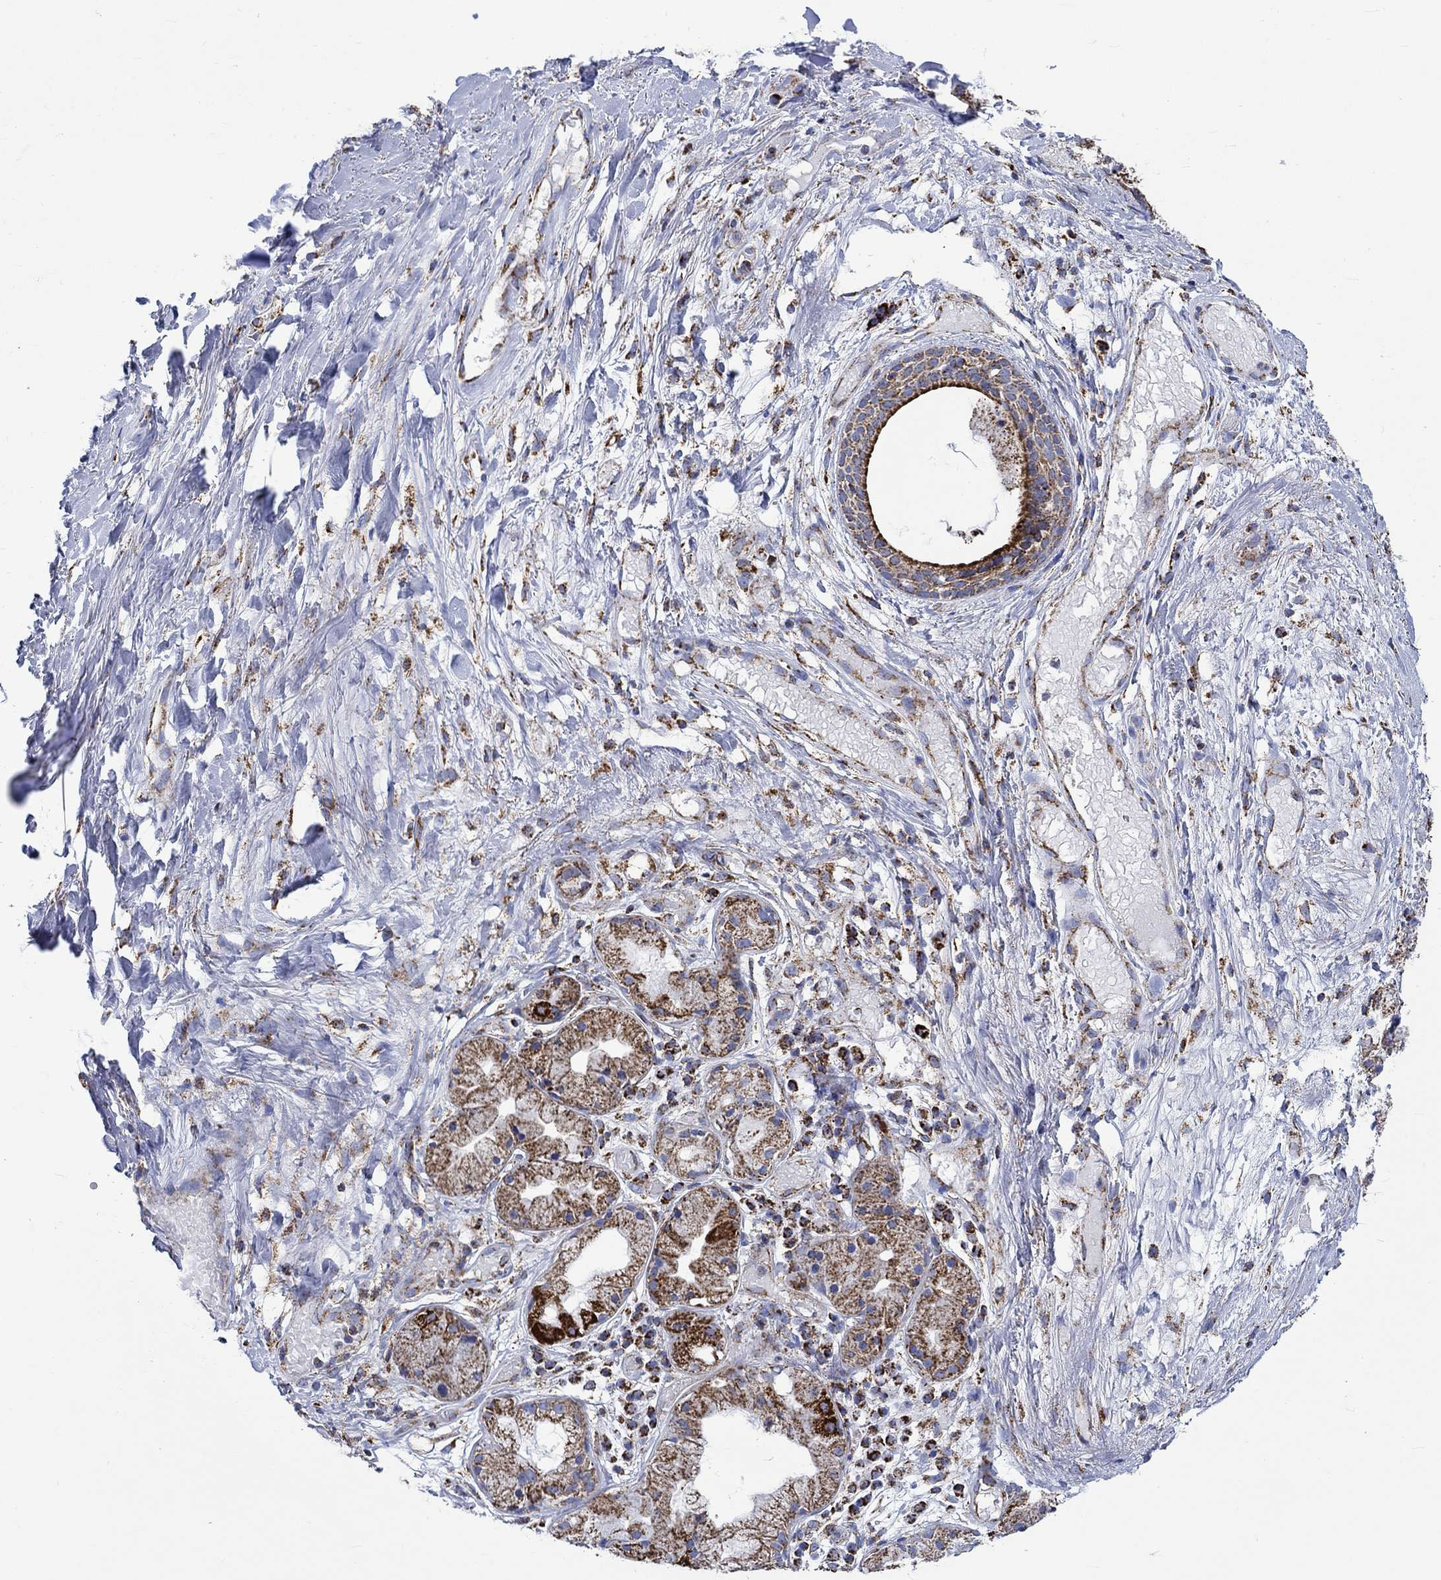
{"staining": {"intensity": "negative", "quantity": "none", "location": "none"}, "tissue": "adipose tissue", "cell_type": "Adipocytes", "image_type": "normal", "snomed": [{"axis": "morphology", "description": "Normal tissue, NOS"}, {"axis": "topography", "description": "Cartilage tissue"}], "caption": "Immunohistochemical staining of benign human adipose tissue displays no significant expression in adipocytes. (DAB IHC visualized using brightfield microscopy, high magnification).", "gene": "RCE1", "patient": {"sex": "male", "age": 62}}